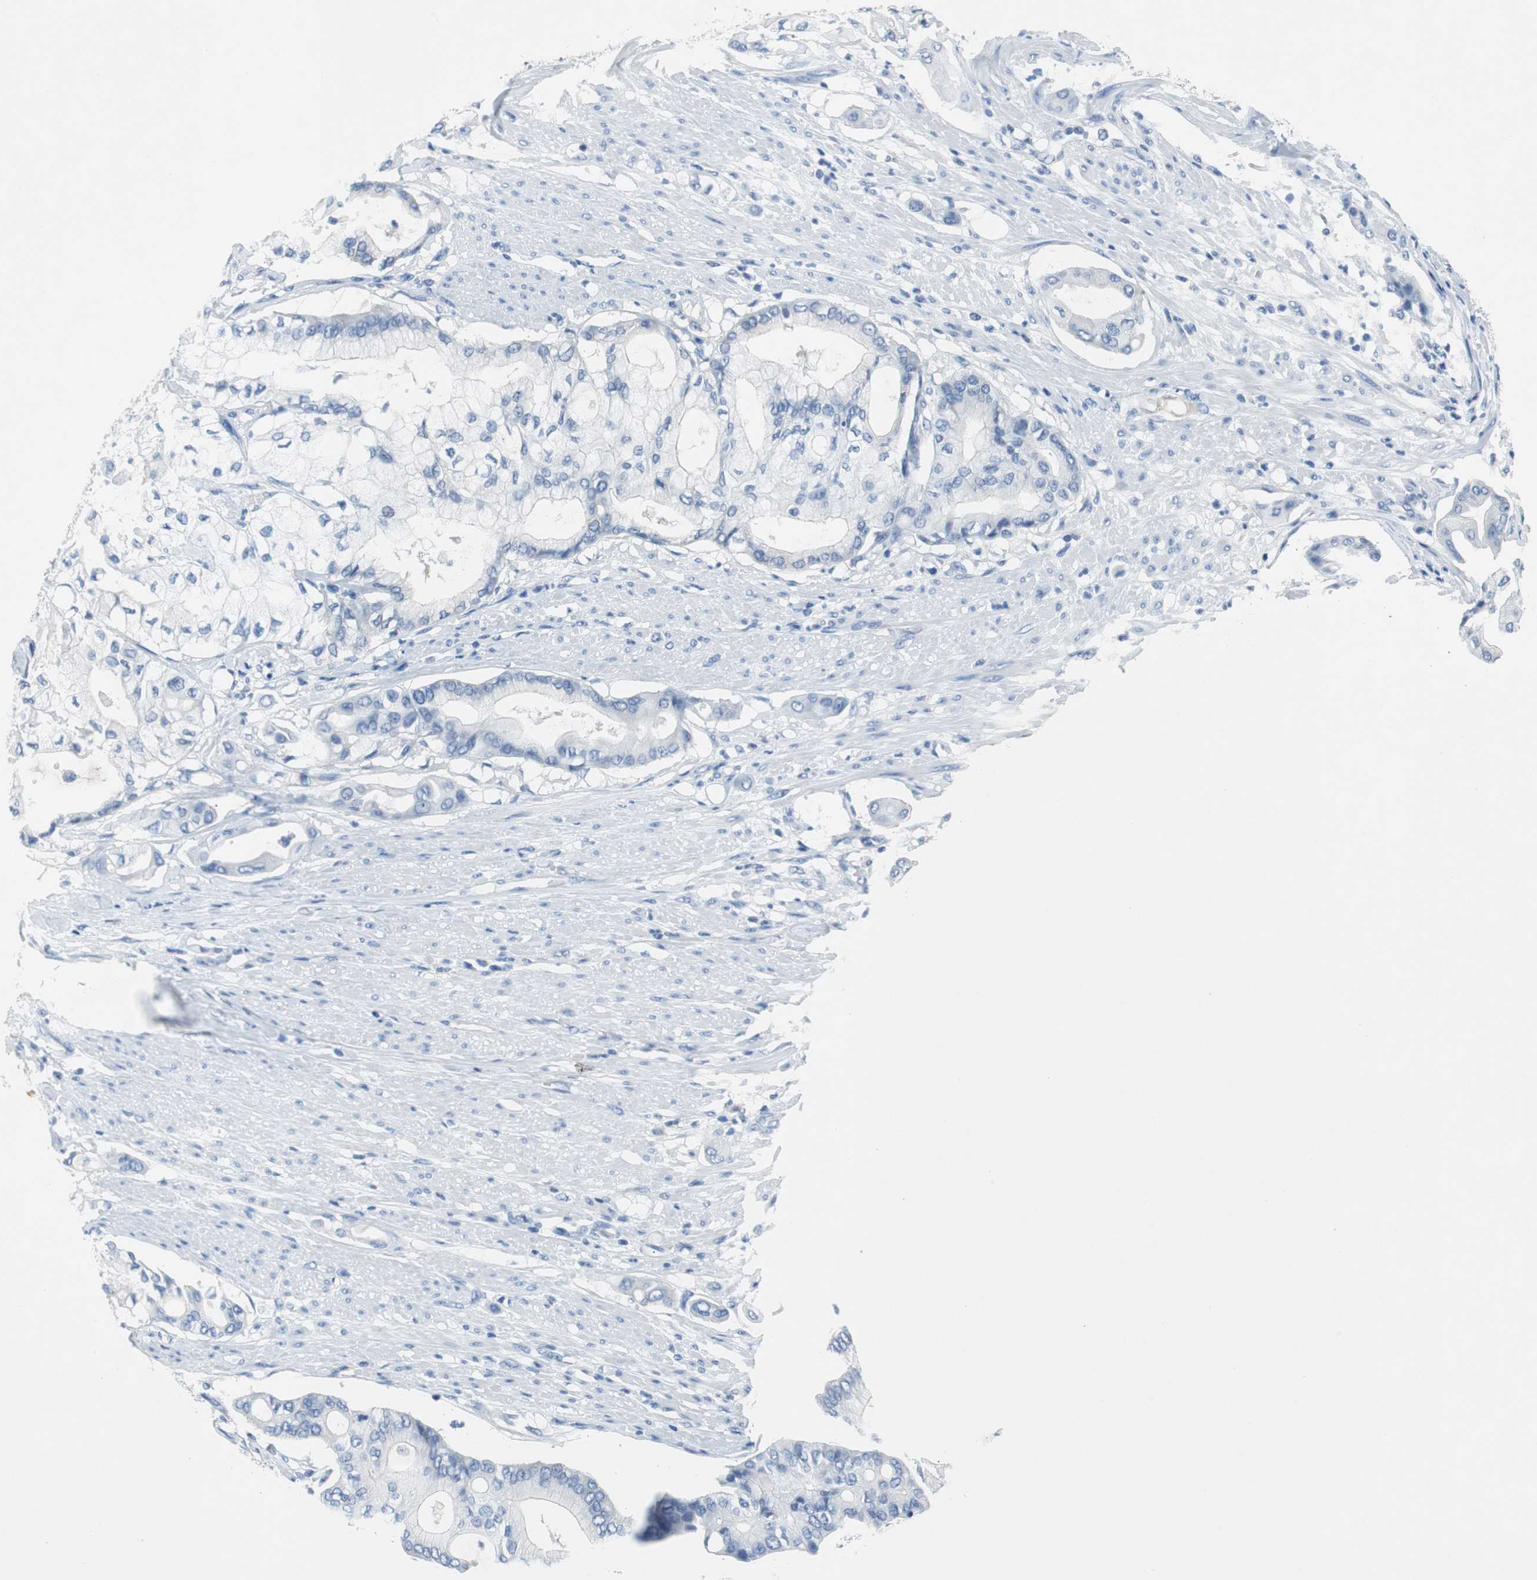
{"staining": {"intensity": "negative", "quantity": "none", "location": "none"}, "tissue": "pancreatic cancer", "cell_type": "Tumor cells", "image_type": "cancer", "snomed": [{"axis": "morphology", "description": "Adenocarcinoma, NOS"}, {"axis": "morphology", "description": "Adenocarcinoma, metastatic, NOS"}, {"axis": "topography", "description": "Lymph node"}, {"axis": "topography", "description": "Pancreas"}, {"axis": "topography", "description": "Duodenum"}], "caption": "The histopathology image exhibits no significant expression in tumor cells of pancreatic cancer (adenocarcinoma).", "gene": "EEF2K", "patient": {"sex": "female", "age": 64}}